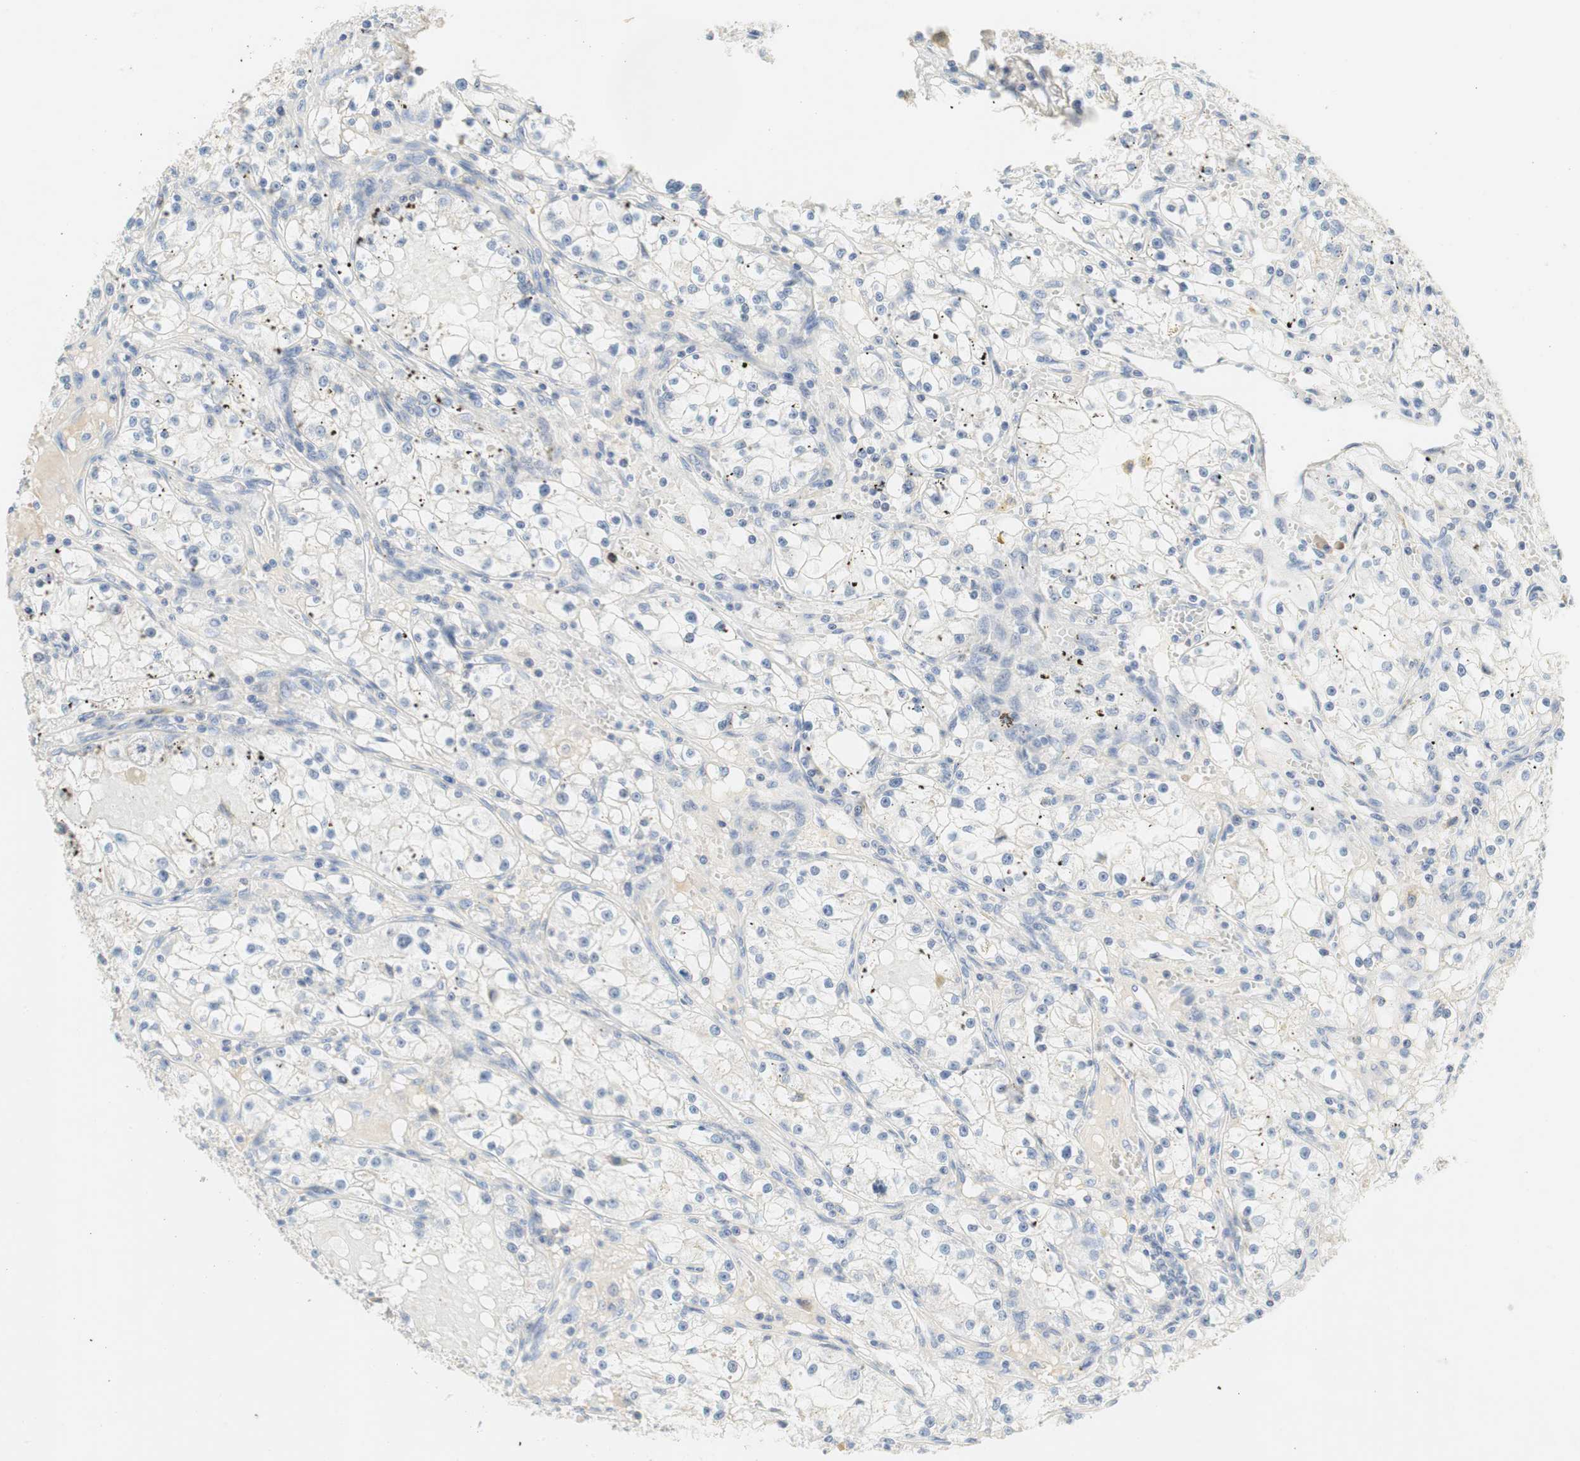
{"staining": {"intensity": "negative", "quantity": "none", "location": "none"}, "tissue": "renal cancer", "cell_type": "Tumor cells", "image_type": "cancer", "snomed": [{"axis": "morphology", "description": "Adenocarcinoma, NOS"}, {"axis": "topography", "description": "Kidney"}], "caption": "The photomicrograph reveals no significant expression in tumor cells of renal cancer.", "gene": "CCM2L", "patient": {"sex": "male", "age": 56}}